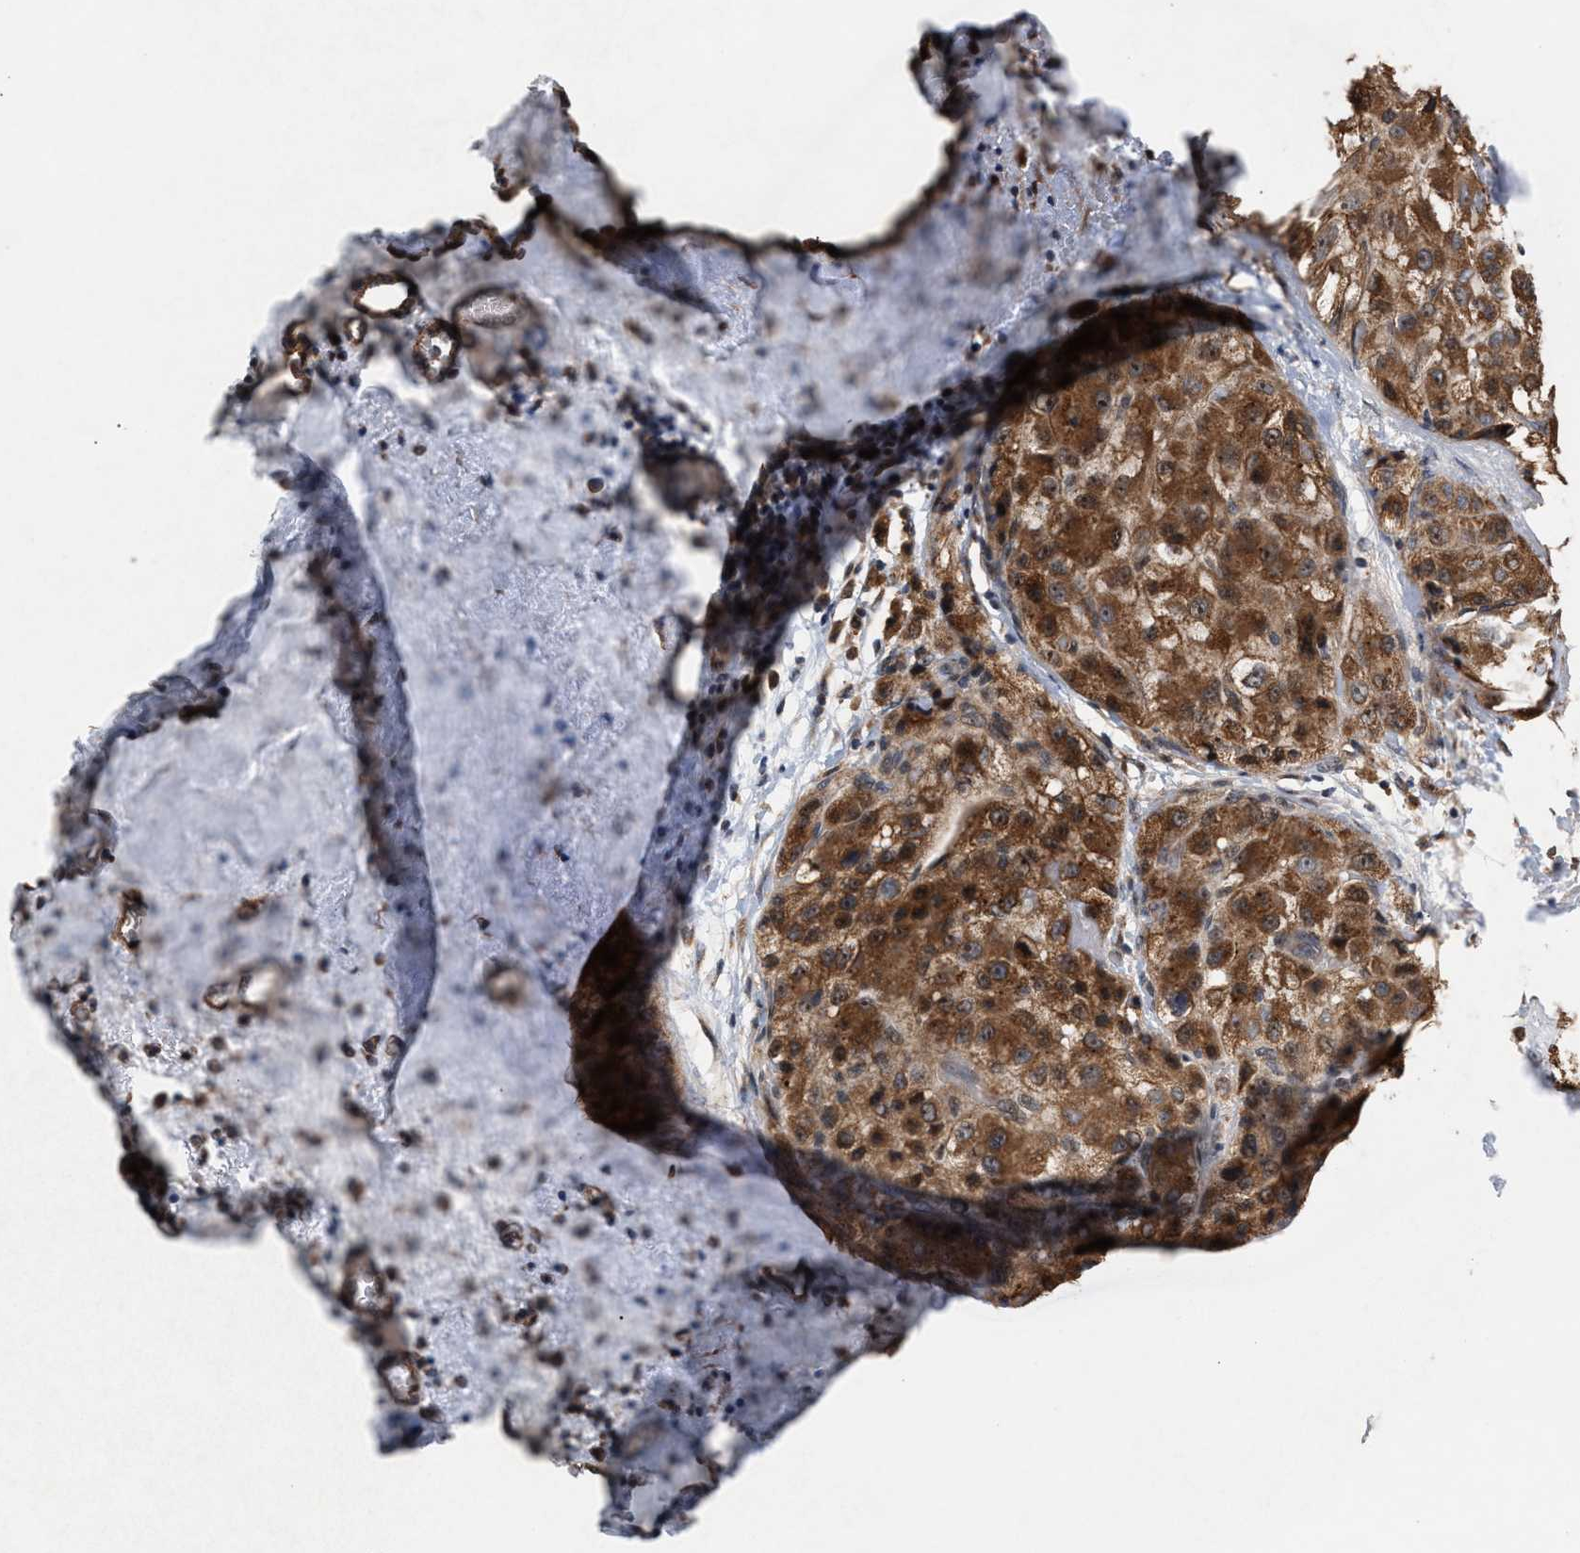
{"staining": {"intensity": "moderate", "quantity": ">75%", "location": "cytoplasmic/membranous,nuclear"}, "tissue": "liver cancer", "cell_type": "Tumor cells", "image_type": "cancer", "snomed": [{"axis": "morphology", "description": "Carcinoma, Hepatocellular, NOS"}, {"axis": "topography", "description": "Liver"}], "caption": "Liver hepatocellular carcinoma was stained to show a protein in brown. There is medium levels of moderate cytoplasmic/membranous and nuclear expression in approximately >75% of tumor cells. (DAB IHC, brown staining for protein, blue staining for nuclei).", "gene": "EXOSC2", "patient": {"sex": "male", "age": 80}}